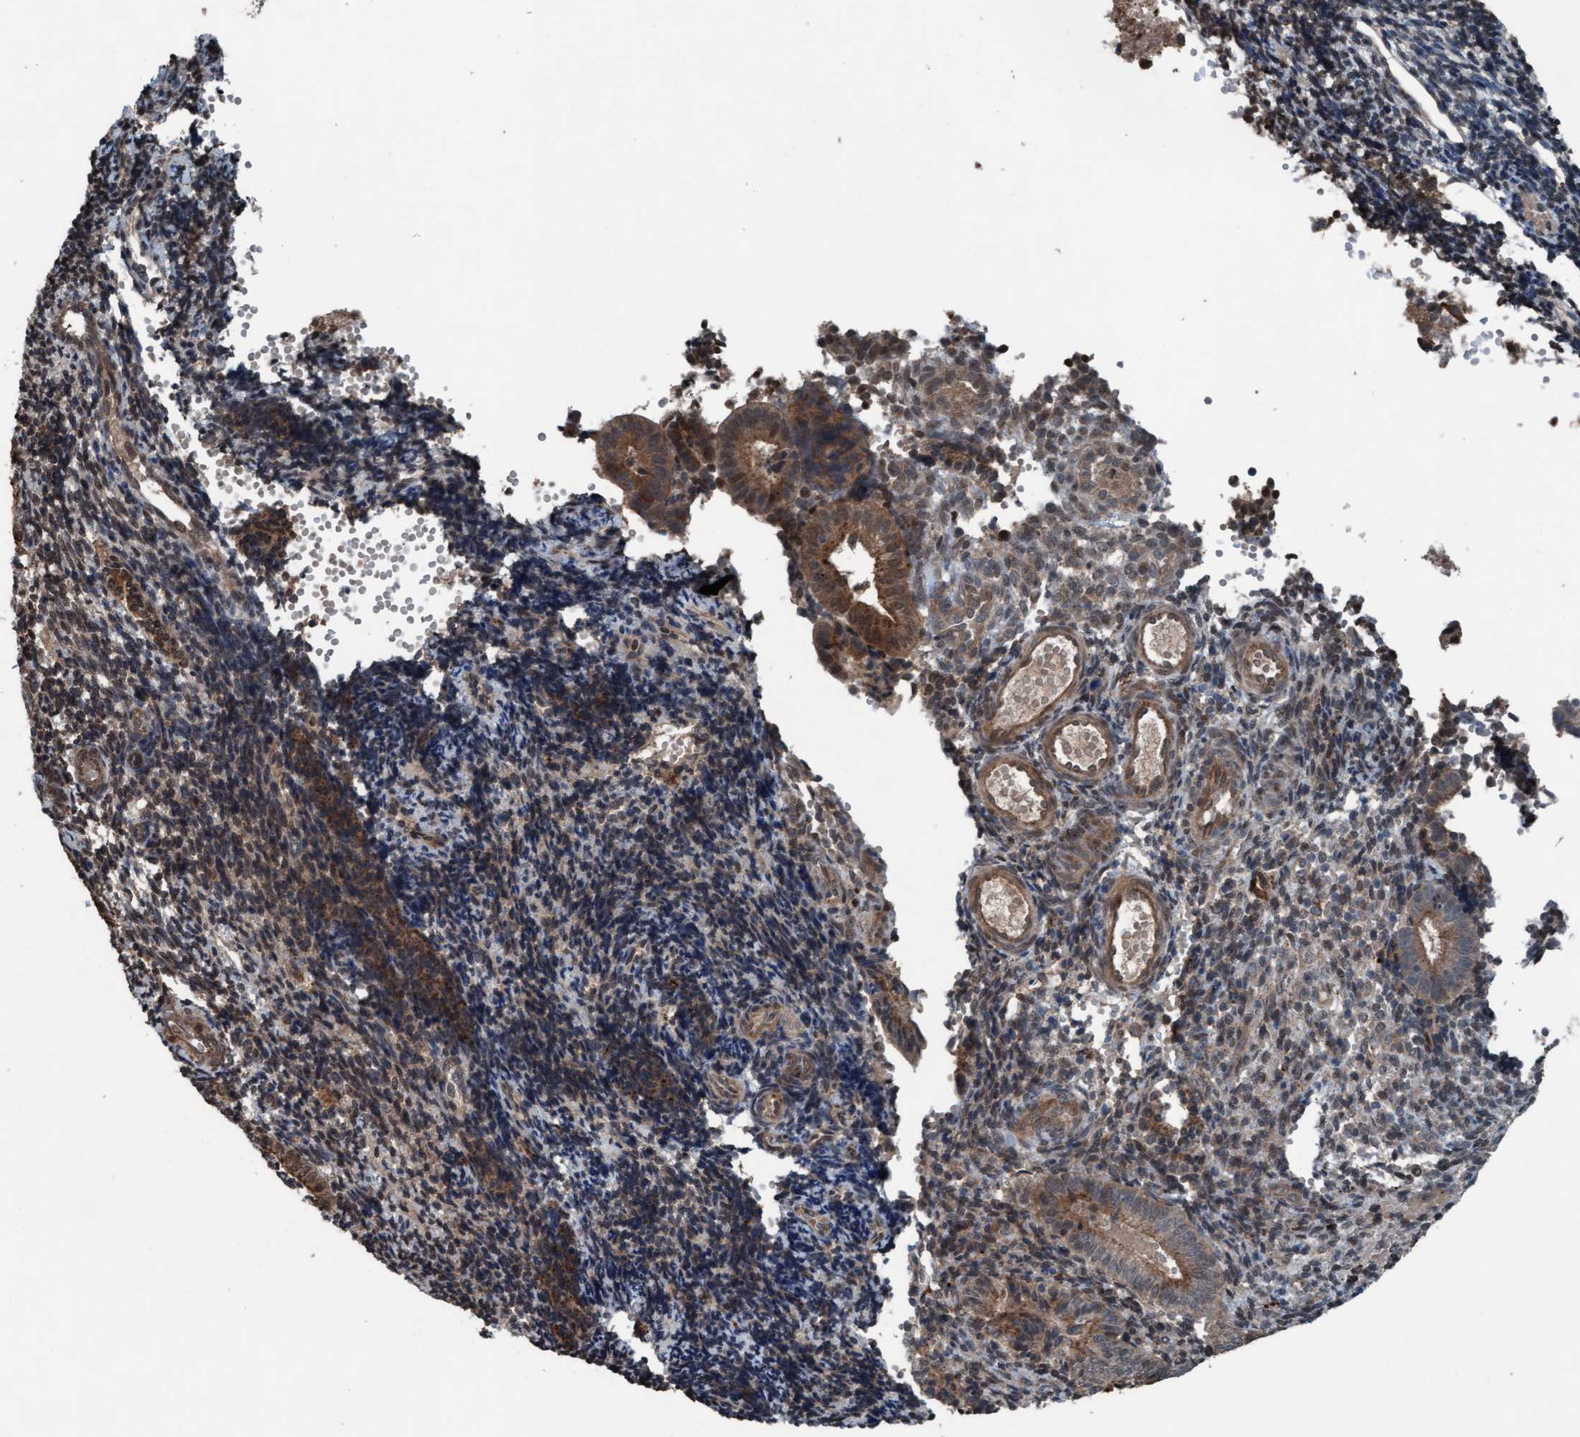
{"staining": {"intensity": "weak", "quantity": "<25%", "location": "cytoplasmic/membranous"}, "tissue": "endometrium", "cell_type": "Cells in endometrial stroma", "image_type": "normal", "snomed": [{"axis": "morphology", "description": "Normal tissue, NOS"}, {"axis": "topography", "description": "Uterus"}, {"axis": "topography", "description": "Endometrium"}], "caption": "The IHC micrograph has no significant staining in cells in endometrial stroma of endometrium.", "gene": "PLXNB2", "patient": {"sex": "female", "age": 33}}